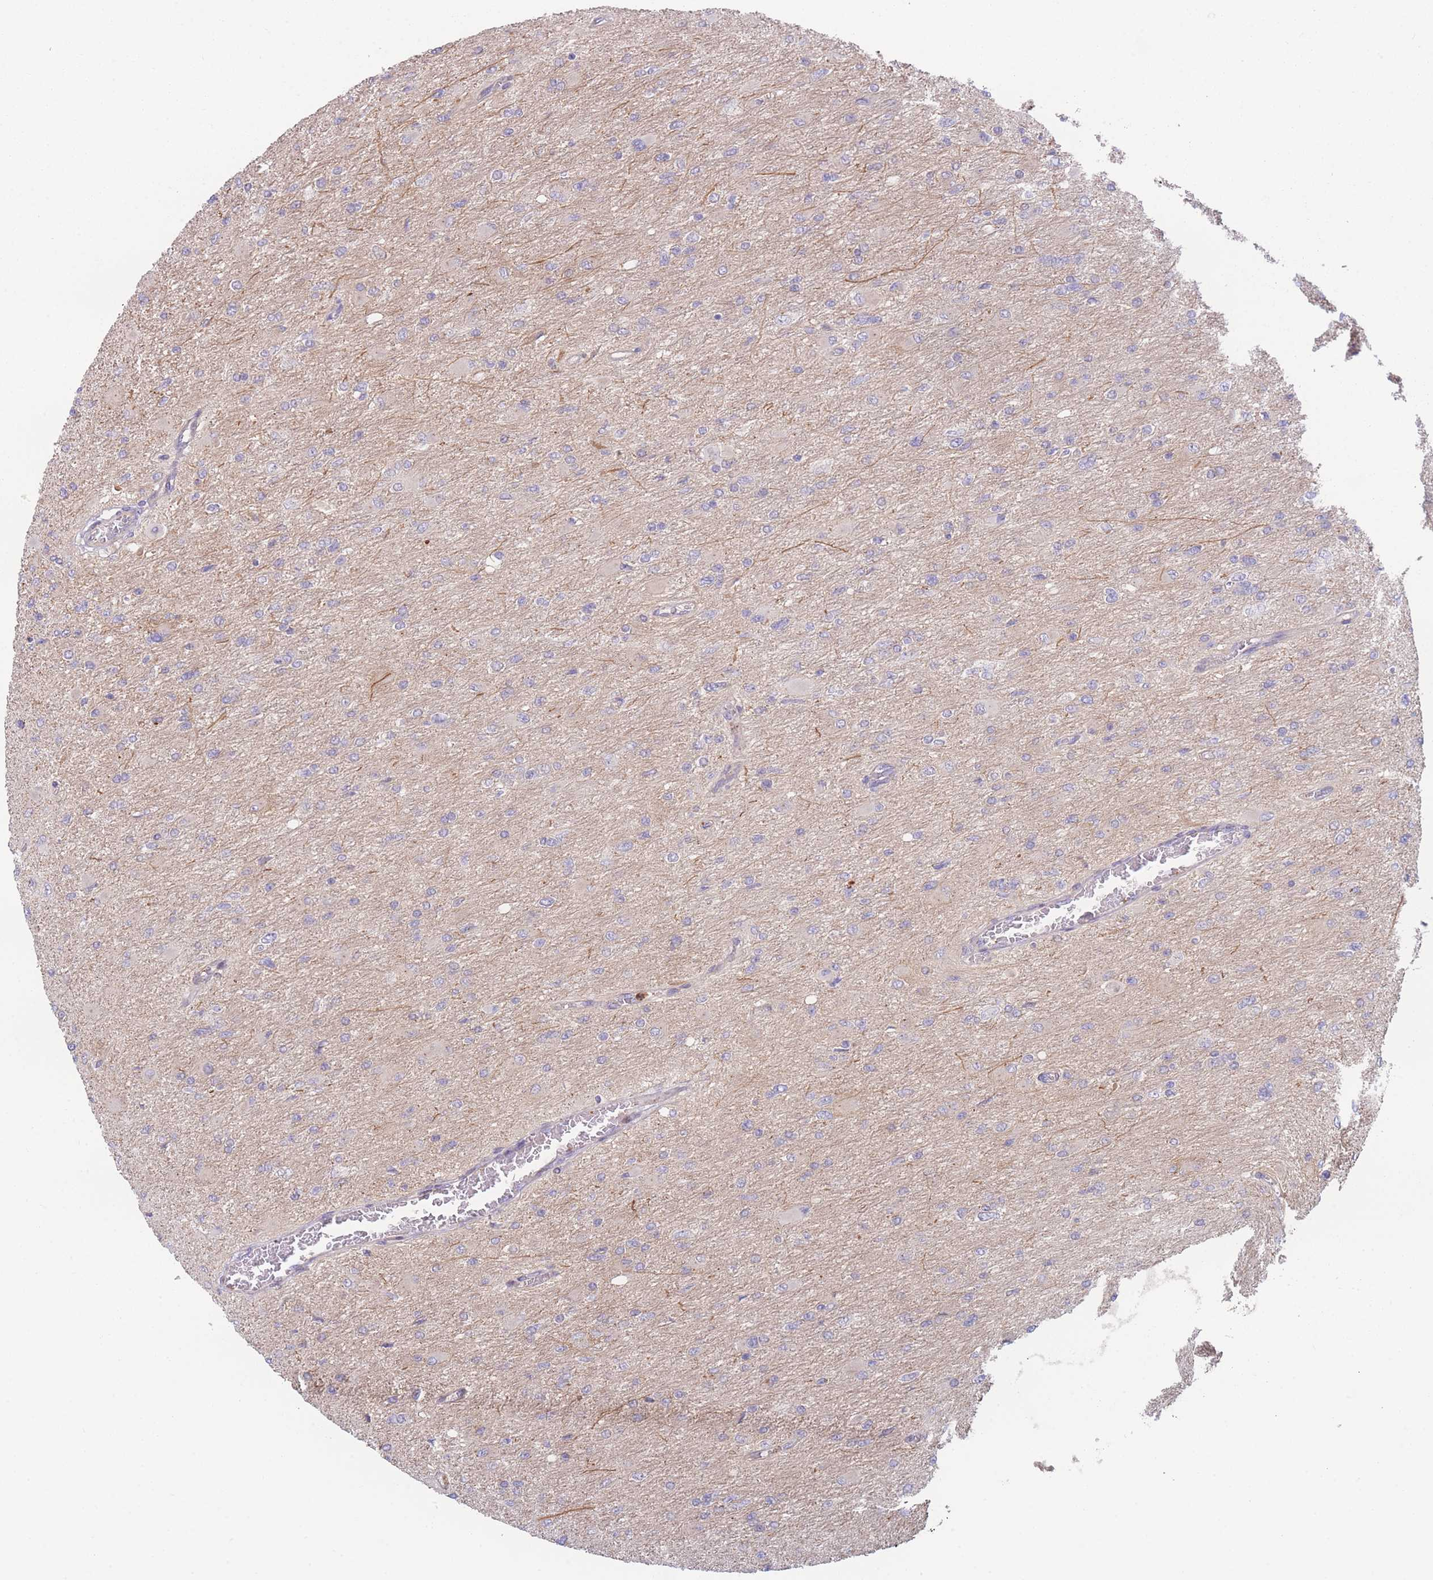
{"staining": {"intensity": "negative", "quantity": "none", "location": "none"}, "tissue": "glioma", "cell_type": "Tumor cells", "image_type": "cancer", "snomed": [{"axis": "morphology", "description": "Glioma, malignant, High grade"}, {"axis": "topography", "description": "Cerebral cortex"}], "caption": "Tumor cells show no significant protein expression in glioma.", "gene": "STEAP3", "patient": {"sex": "female", "age": 36}}